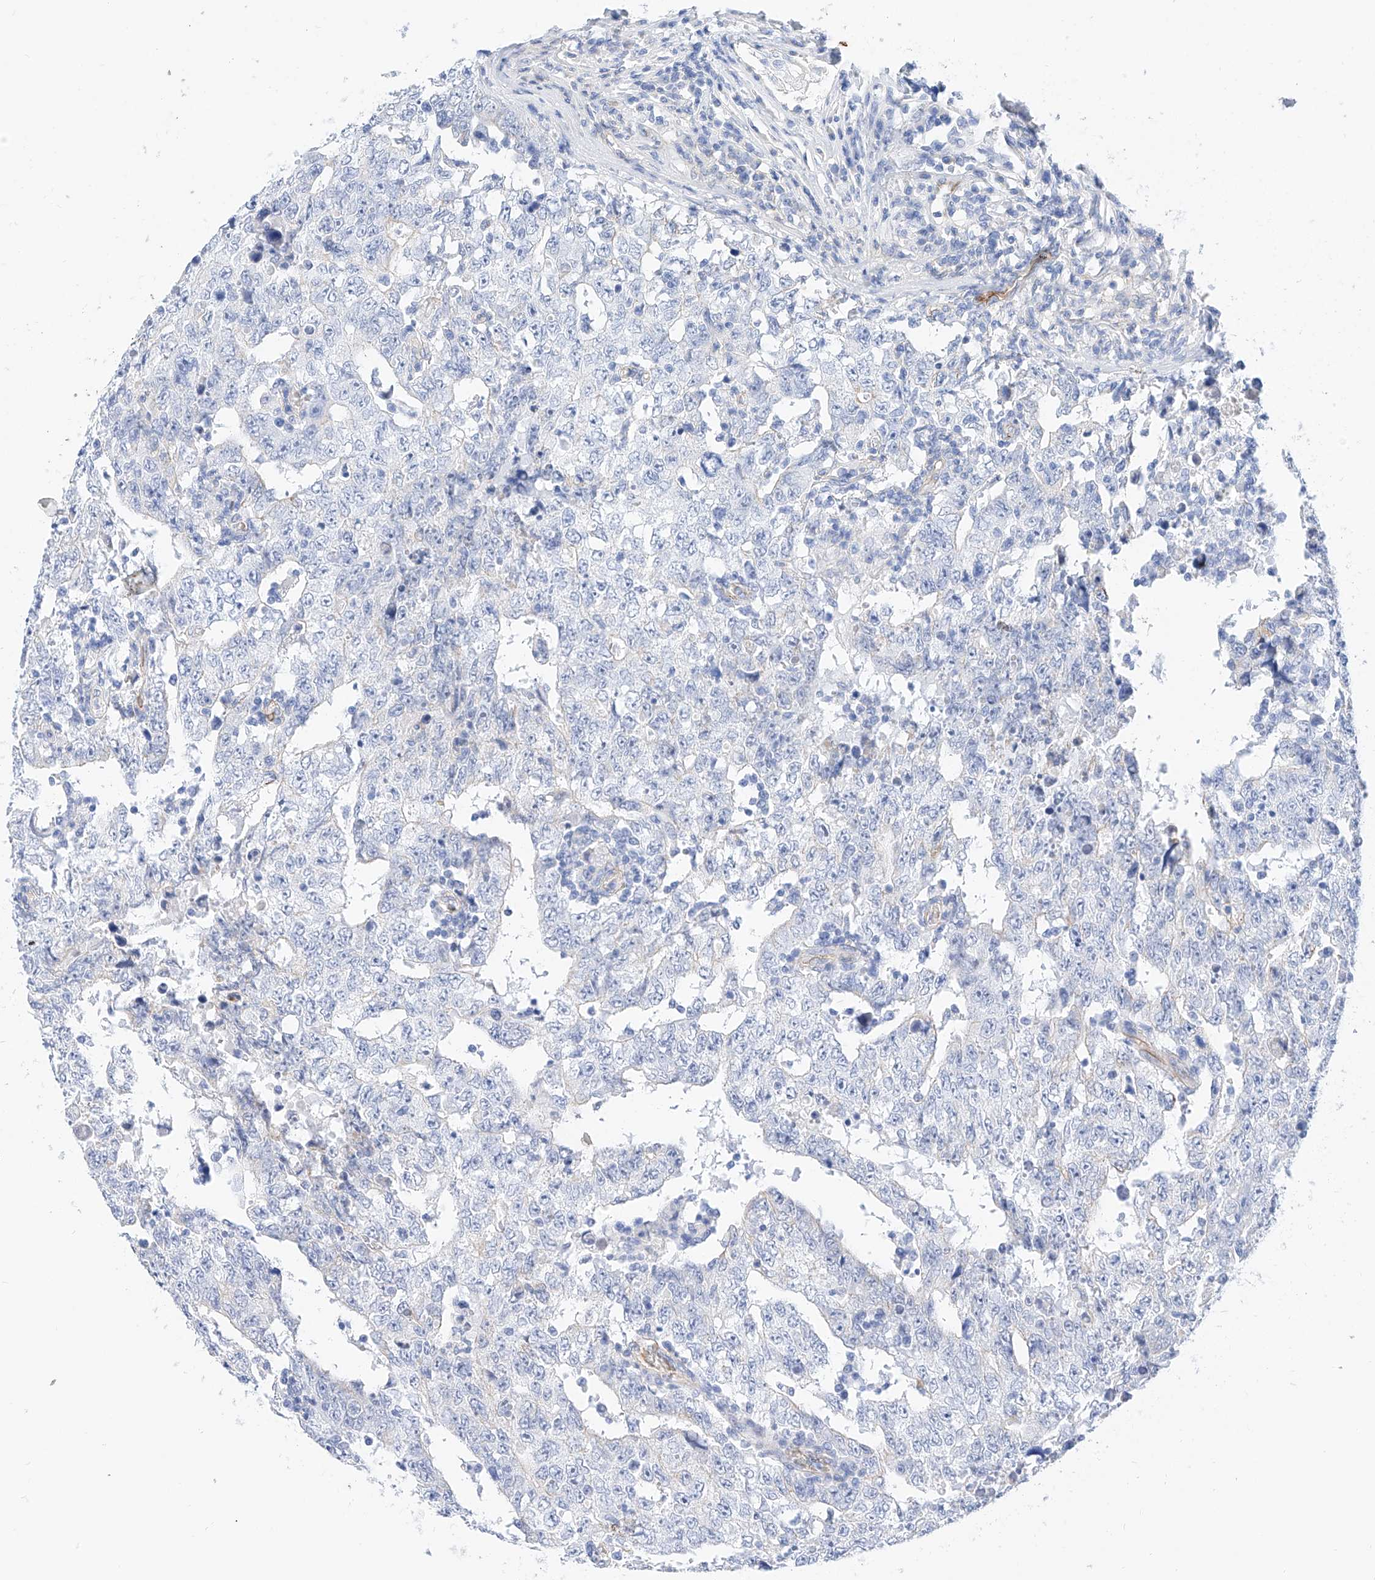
{"staining": {"intensity": "negative", "quantity": "none", "location": "none"}, "tissue": "testis cancer", "cell_type": "Tumor cells", "image_type": "cancer", "snomed": [{"axis": "morphology", "description": "Carcinoma, Embryonal, NOS"}, {"axis": "topography", "description": "Testis"}], "caption": "Testis cancer (embryonal carcinoma) was stained to show a protein in brown. There is no significant expression in tumor cells.", "gene": "SBSPON", "patient": {"sex": "male", "age": 26}}